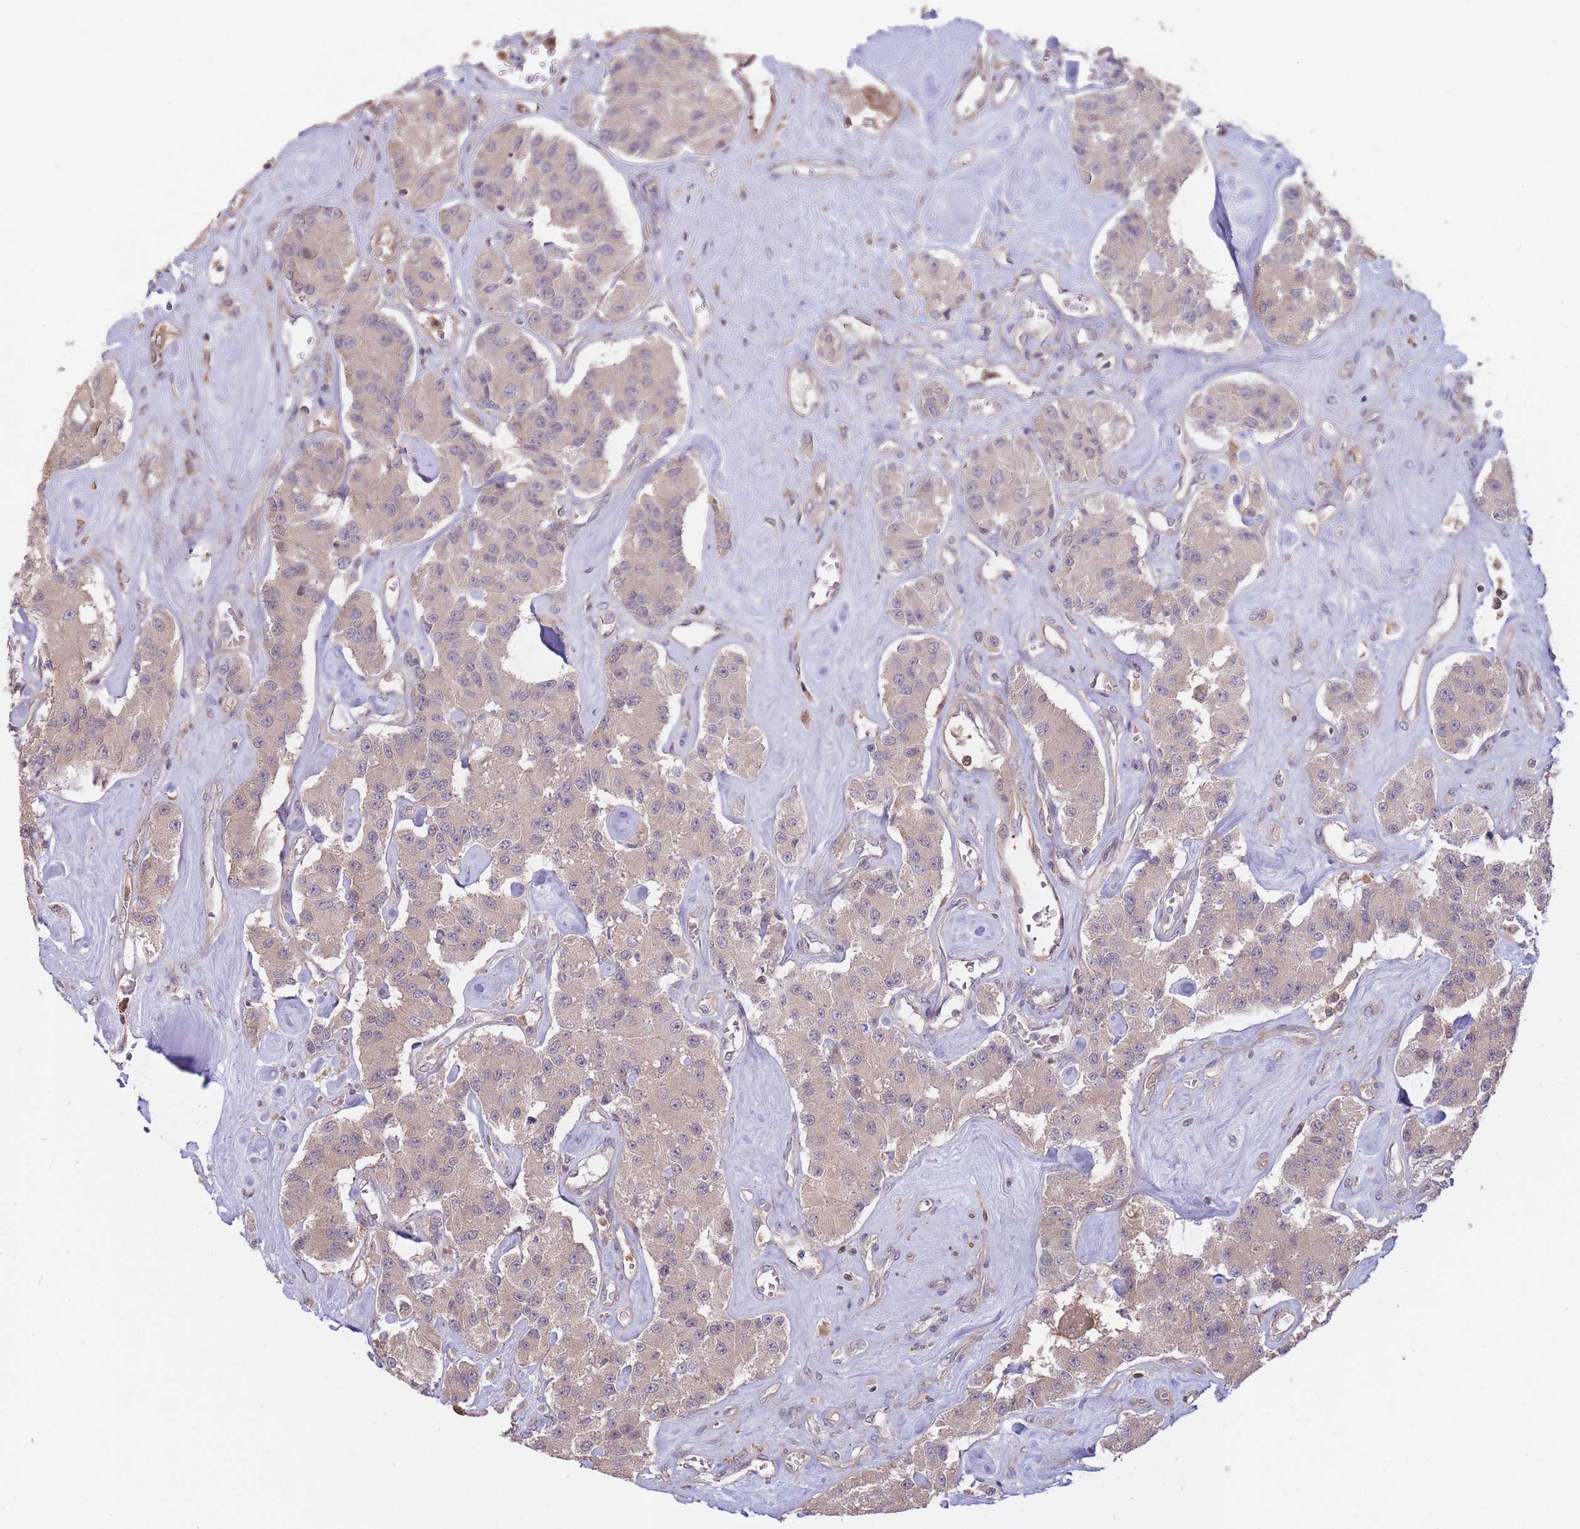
{"staining": {"intensity": "weak", "quantity": "<25%", "location": "cytoplasmic/membranous"}, "tissue": "carcinoid", "cell_type": "Tumor cells", "image_type": "cancer", "snomed": [{"axis": "morphology", "description": "Carcinoid, malignant, NOS"}, {"axis": "topography", "description": "Pancreas"}], "caption": "This is an immunohistochemistry micrograph of malignant carcinoid. There is no staining in tumor cells.", "gene": "ZNF304", "patient": {"sex": "male", "age": 41}}